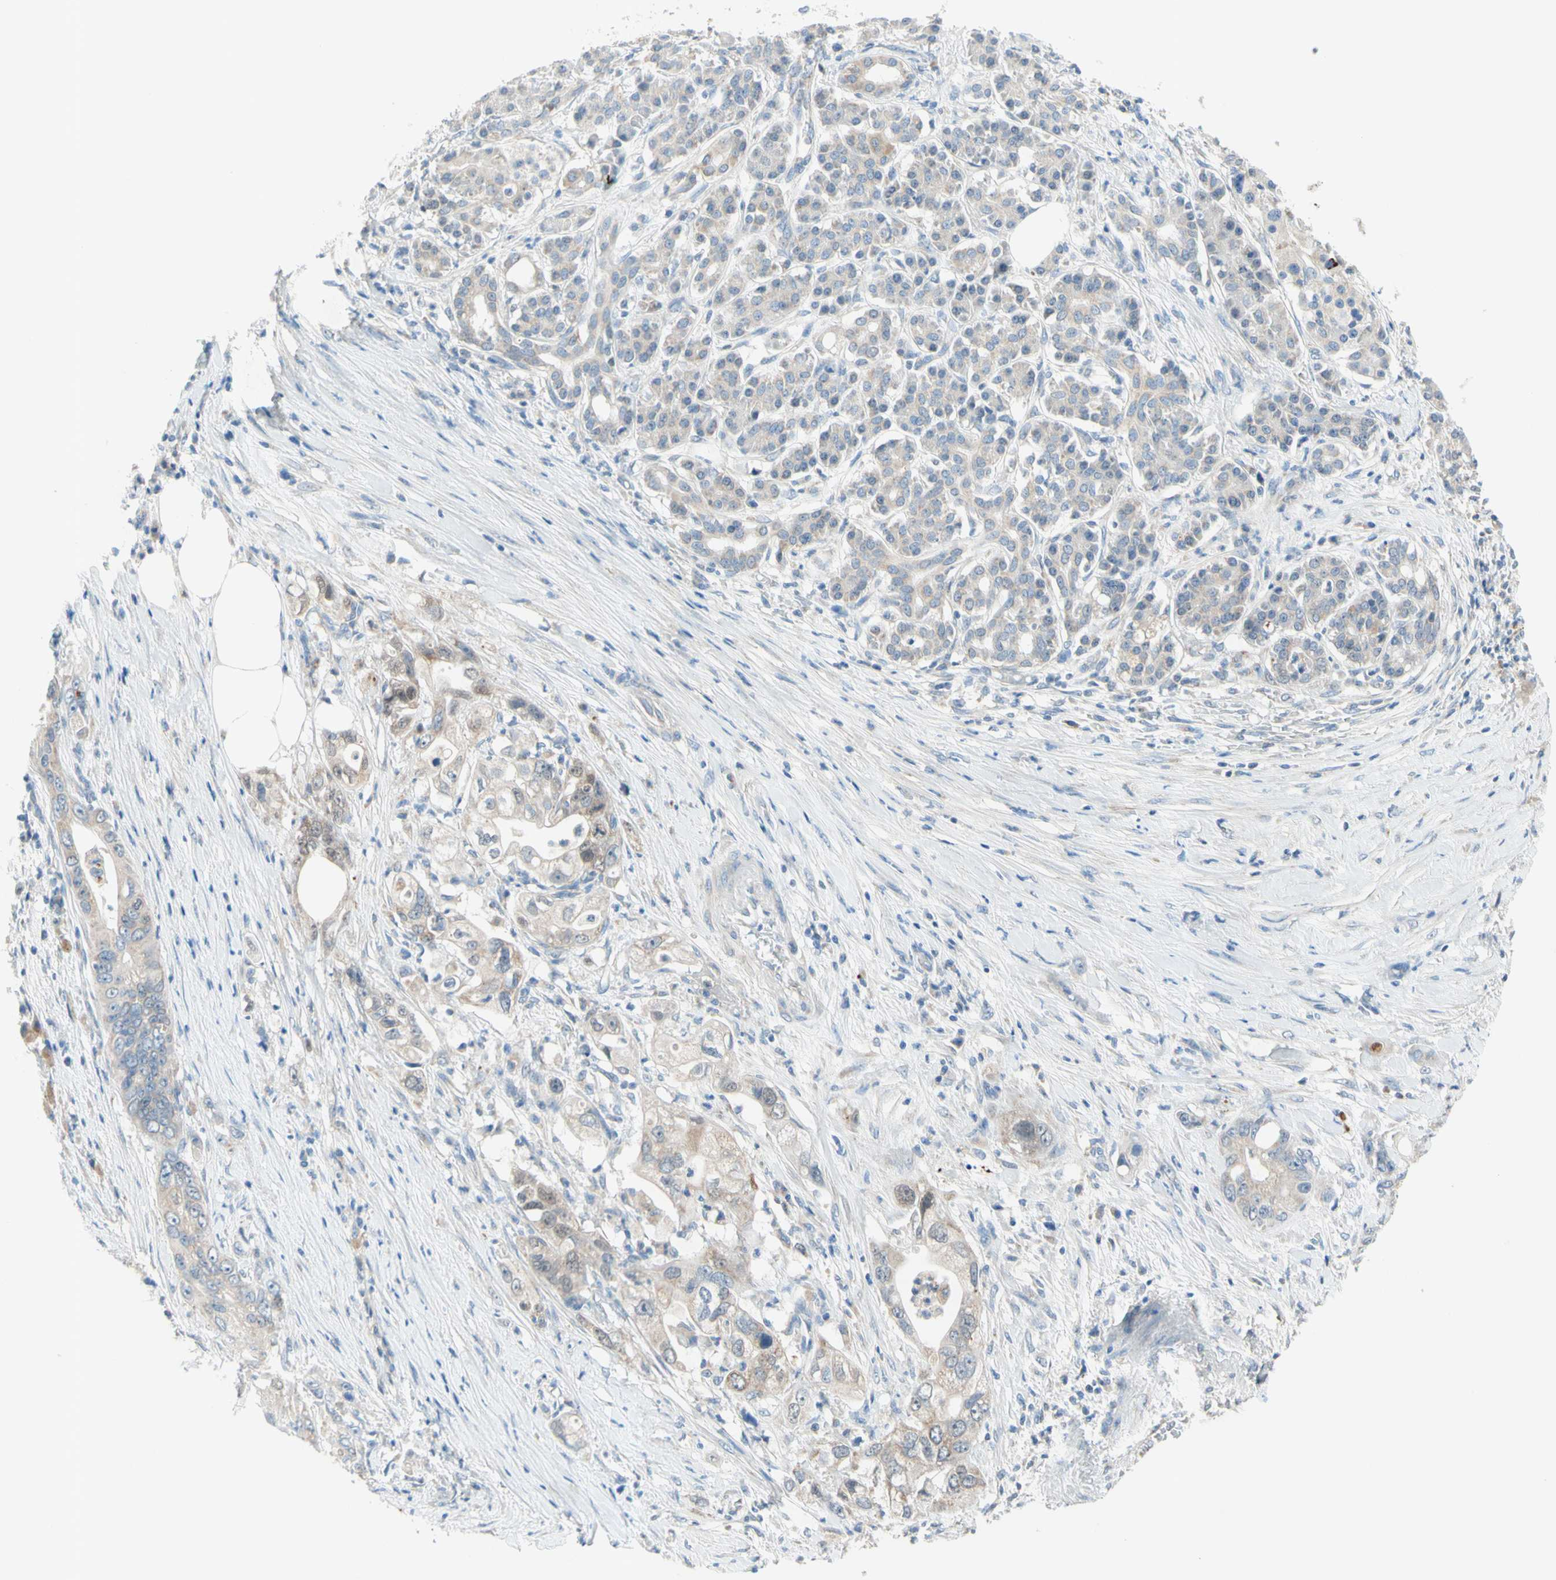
{"staining": {"intensity": "weak", "quantity": "25%-75%", "location": "cytoplasmic/membranous"}, "tissue": "pancreatic cancer", "cell_type": "Tumor cells", "image_type": "cancer", "snomed": [{"axis": "morphology", "description": "Normal tissue, NOS"}, {"axis": "topography", "description": "Pancreas"}], "caption": "Pancreatic cancer tissue reveals weak cytoplasmic/membranous staining in approximately 25%-75% of tumor cells, visualized by immunohistochemistry.", "gene": "MFF", "patient": {"sex": "male", "age": 42}}